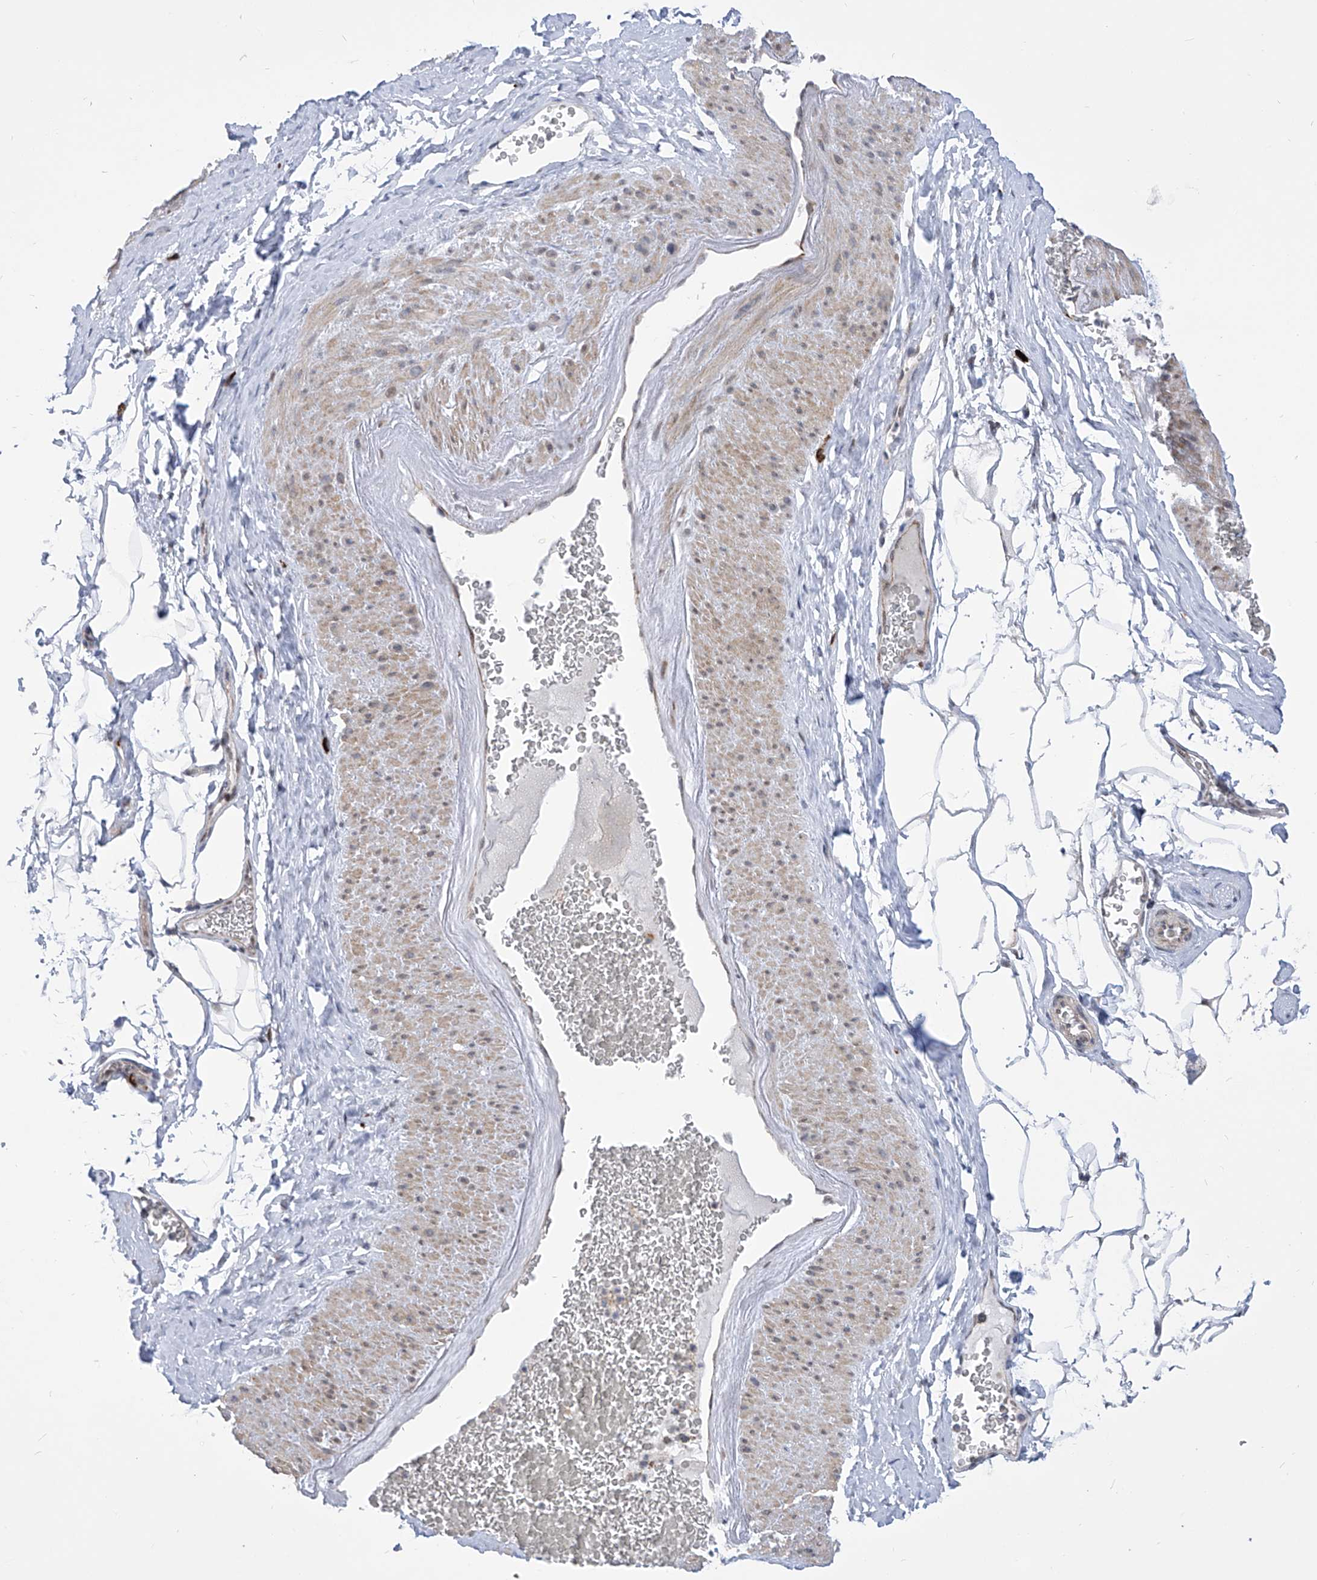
{"staining": {"intensity": "negative", "quantity": "none", "location": "none"}, "tissue": "adipose tissue", "cell_type": "Adipocytes", "image_type": "normal", "snomed": [{"axis": "morphology", "description": "Normal tissue, NOS"}, {"axis": "morphology", "description": "Adenocarcinoma, Low grade"}, {"axis": "topography", "description": "Prostate"}, {"axis": "topography", "description": "Peripheral nerve tissue"}], "caption": "IHC of normal human adipose tissue shows no expression in adipocytes.", "gene": "CEP290", "patient": {"sex": "male", "age": 63}}